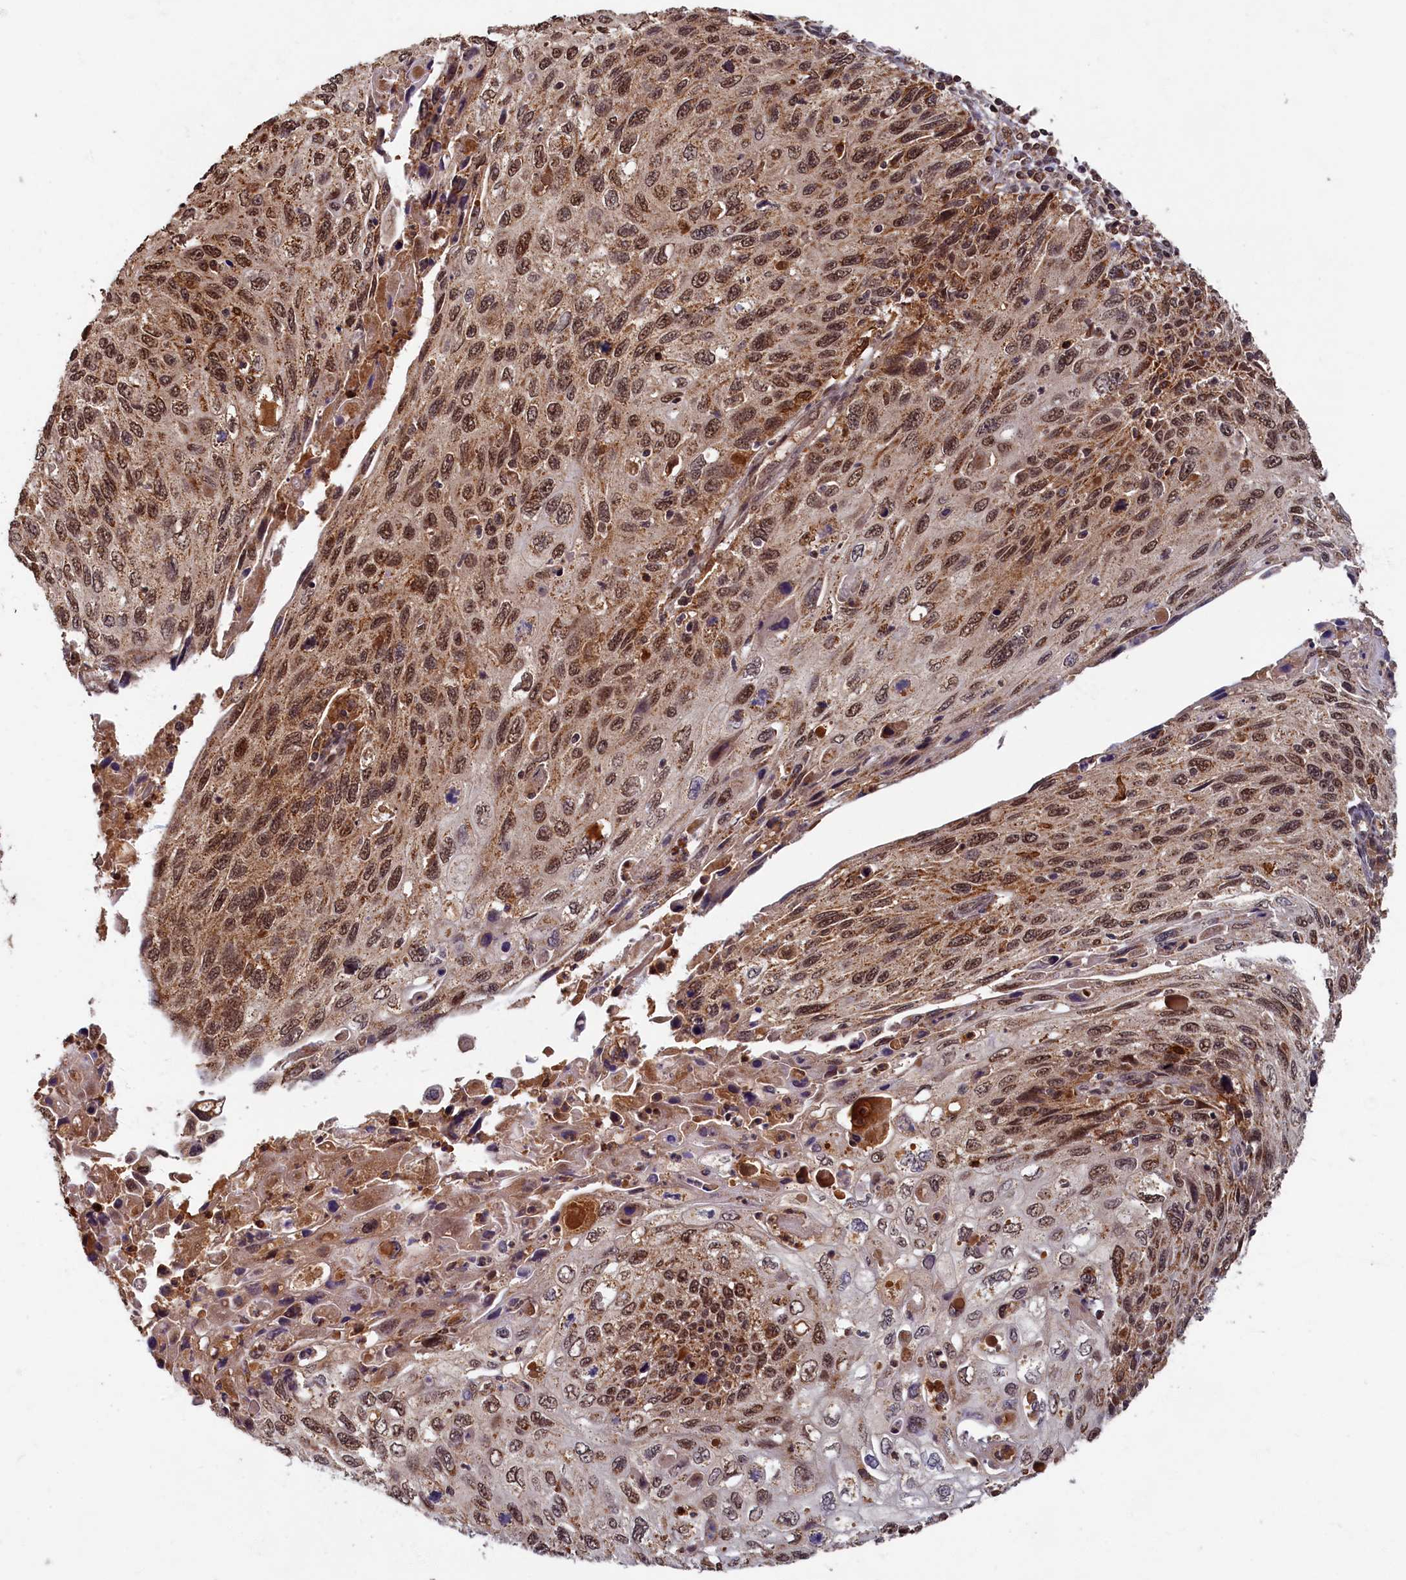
{"staining": {"intensity": "moderate", "quantity": ">75%", "location": "cytoplasmic/membranous,nuclear"}, "tissue": "cervical cancer", "cell_type": "Tumor cells", "image_type": "cancer", "snomed": [{"axis": "morphology", "description": "Squamous cell carcinoma, NOS"}, {"axis": "topography", "description": "Cervix"}], "caption": "A medium amount of moderate cytoplasmic/membranous and nuclear expression is appreciated in approximately >75% of tumor cells in cervical cancer tissue. Immunohistochemistry (ihc) stains the protein in brown and the nuclei are stained blue.", "gene": "BRCA1", "patient": {"sex": "female", "age": 70}}